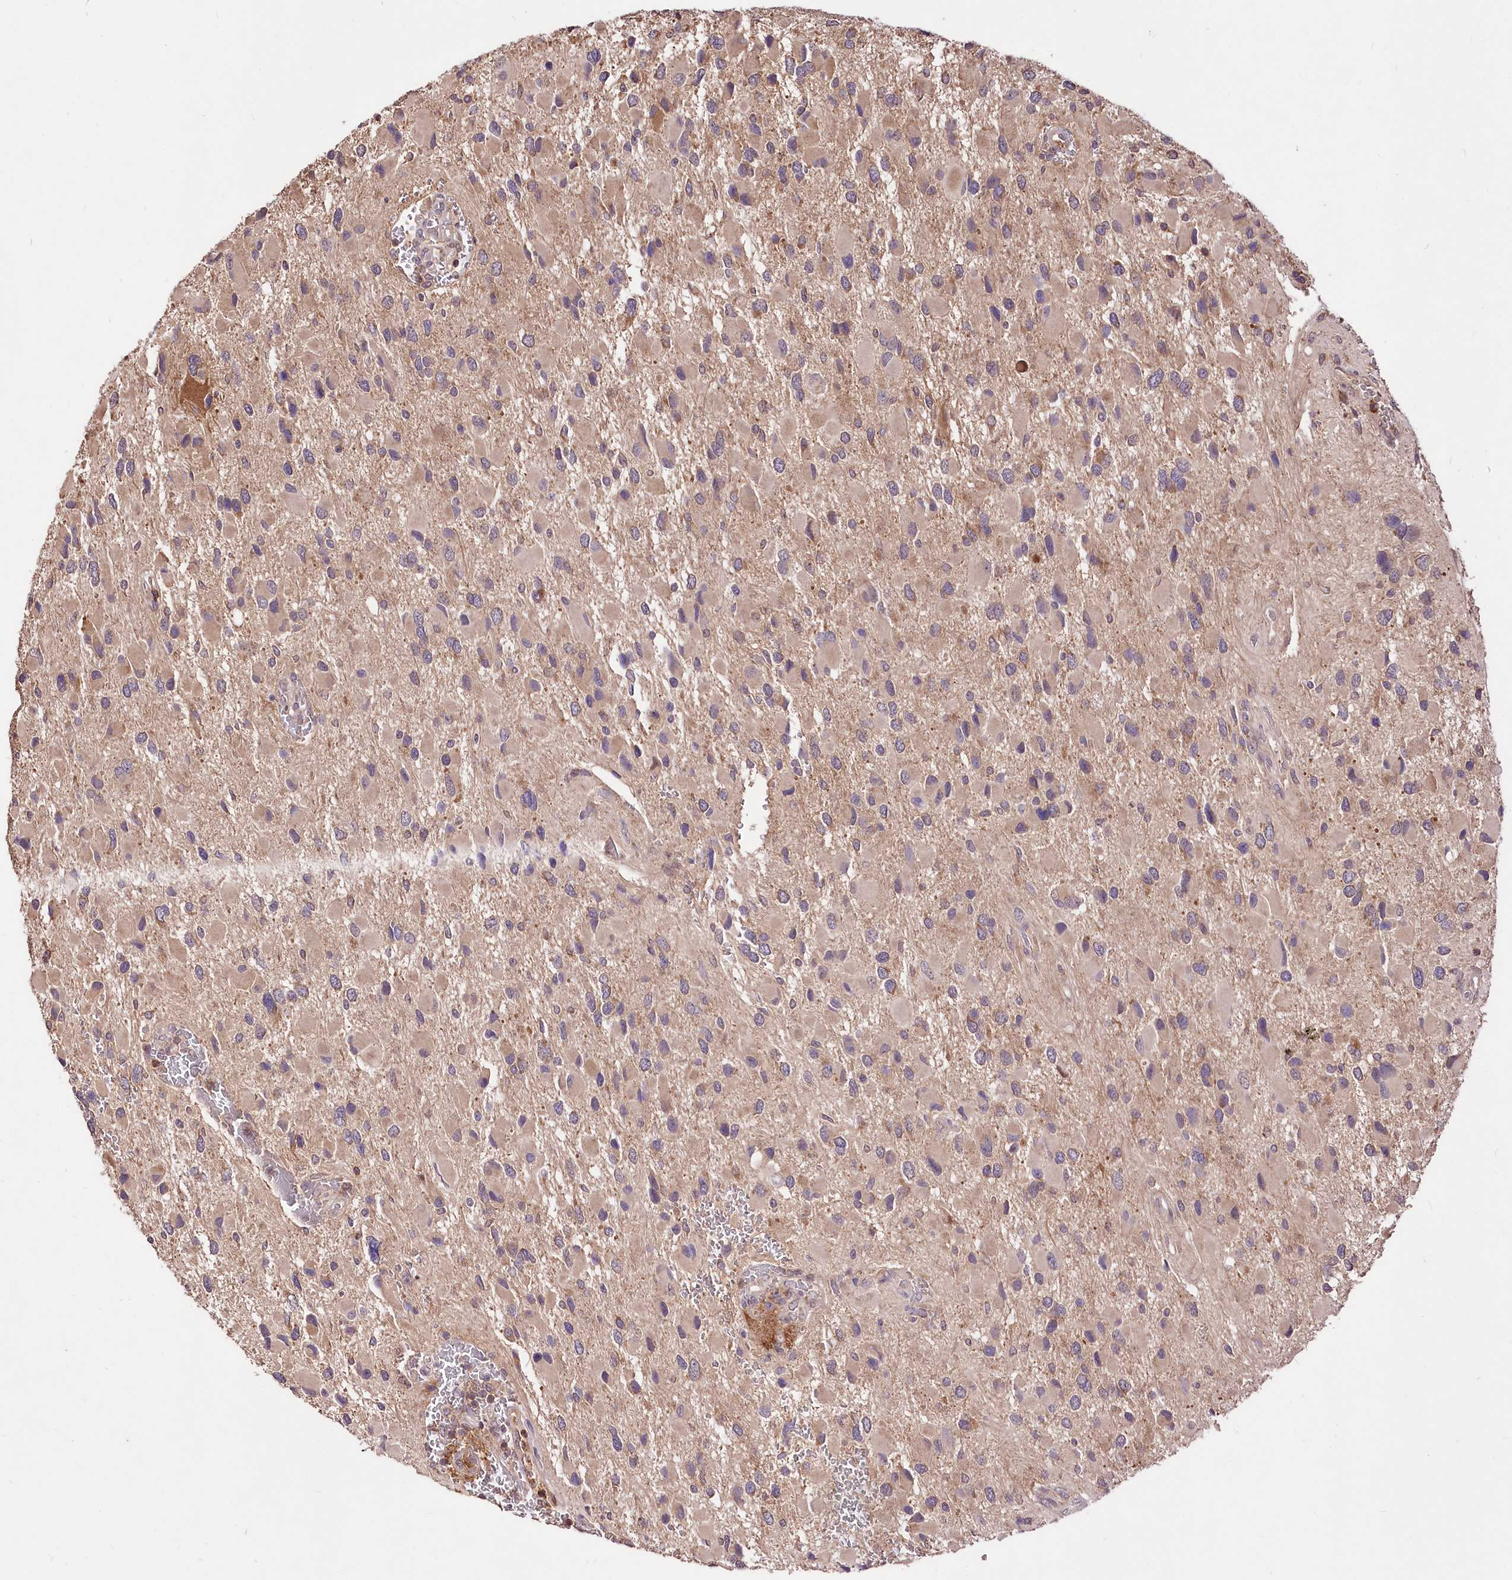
{"staining": {"intensity": "moderate", "quantity": "<25%", "location": "cytoplasmic/membranous"}, "tissue": "glioma", "cell_type": "Tumor cells", "image_type": "cancer", "snomed": [{"axis": "morphology", "description": "Glioma, malignant, High grade"}, {"axis": "topography", "description": "Brain"}], "caption": "Protein staining of glioma tissue demonstrates moderate cytoplasmic/membranous positivity in approximately <25% of tumor cells.", "gene": "SERGEF", "patient": {"sex": "male", "age": 53}}